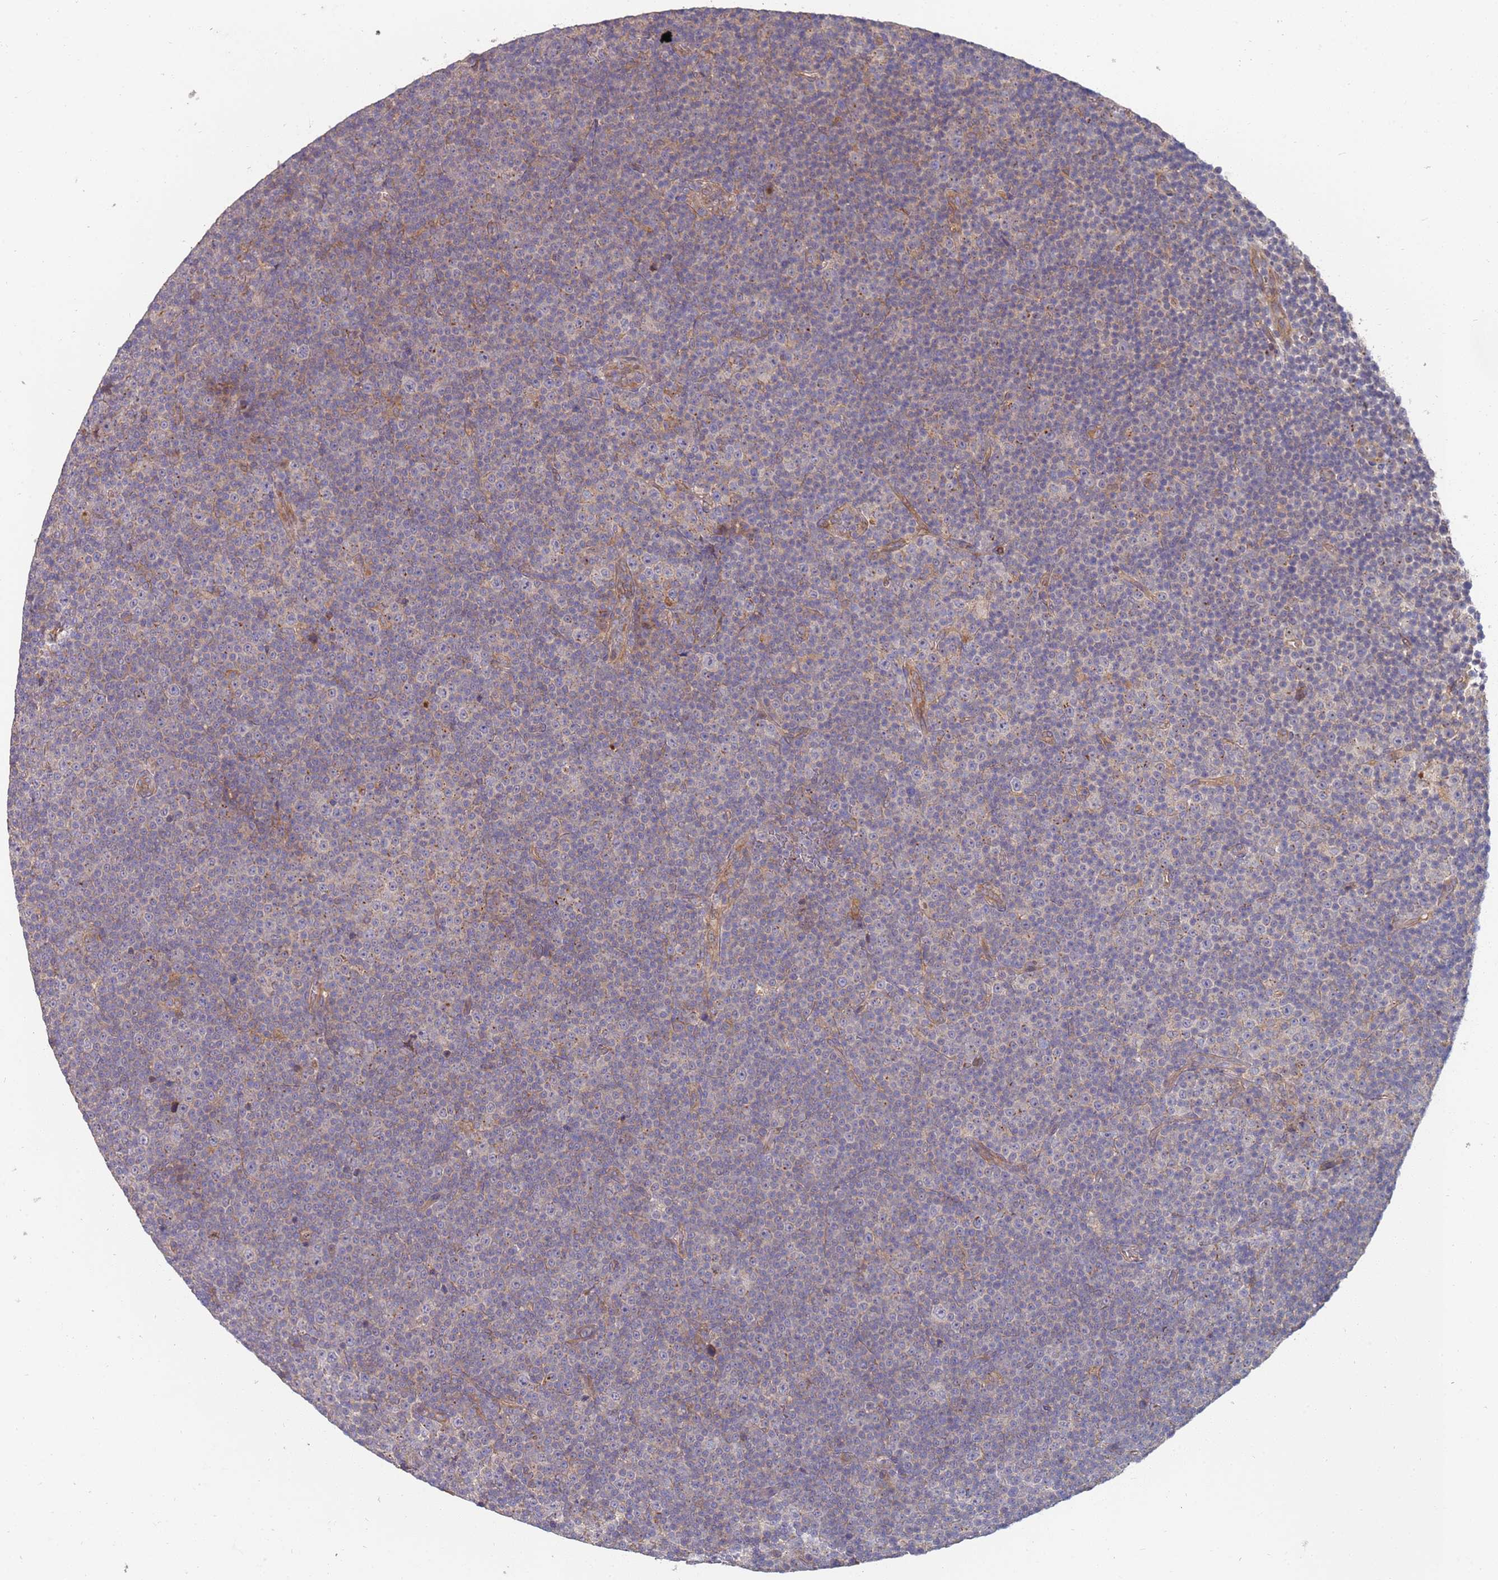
{"staining": {"intensity": "negative", "quantity": "none", "location": "none"}, "tissue": "lymphoma", "cell_type": "Tumor cells", "image_type": "cancer", "snomed": [{"axis": "morphology", "description": "Malignant lymphoma, non-Hodgkin's type, Low grade"}, {"axis": "topography", "description": "Lymph node"}], "caption": "An immunohistochemistry (IHC) photomicrograph of low-grade malignant lymphoma, non-Hodgkin's type is shown. There is no staining in tumor cells of low-grade malignant lymphoma, non-Hodgkin's type.", "gene": "ABCB6", "patient": {"sex": "female", "age": 67}}